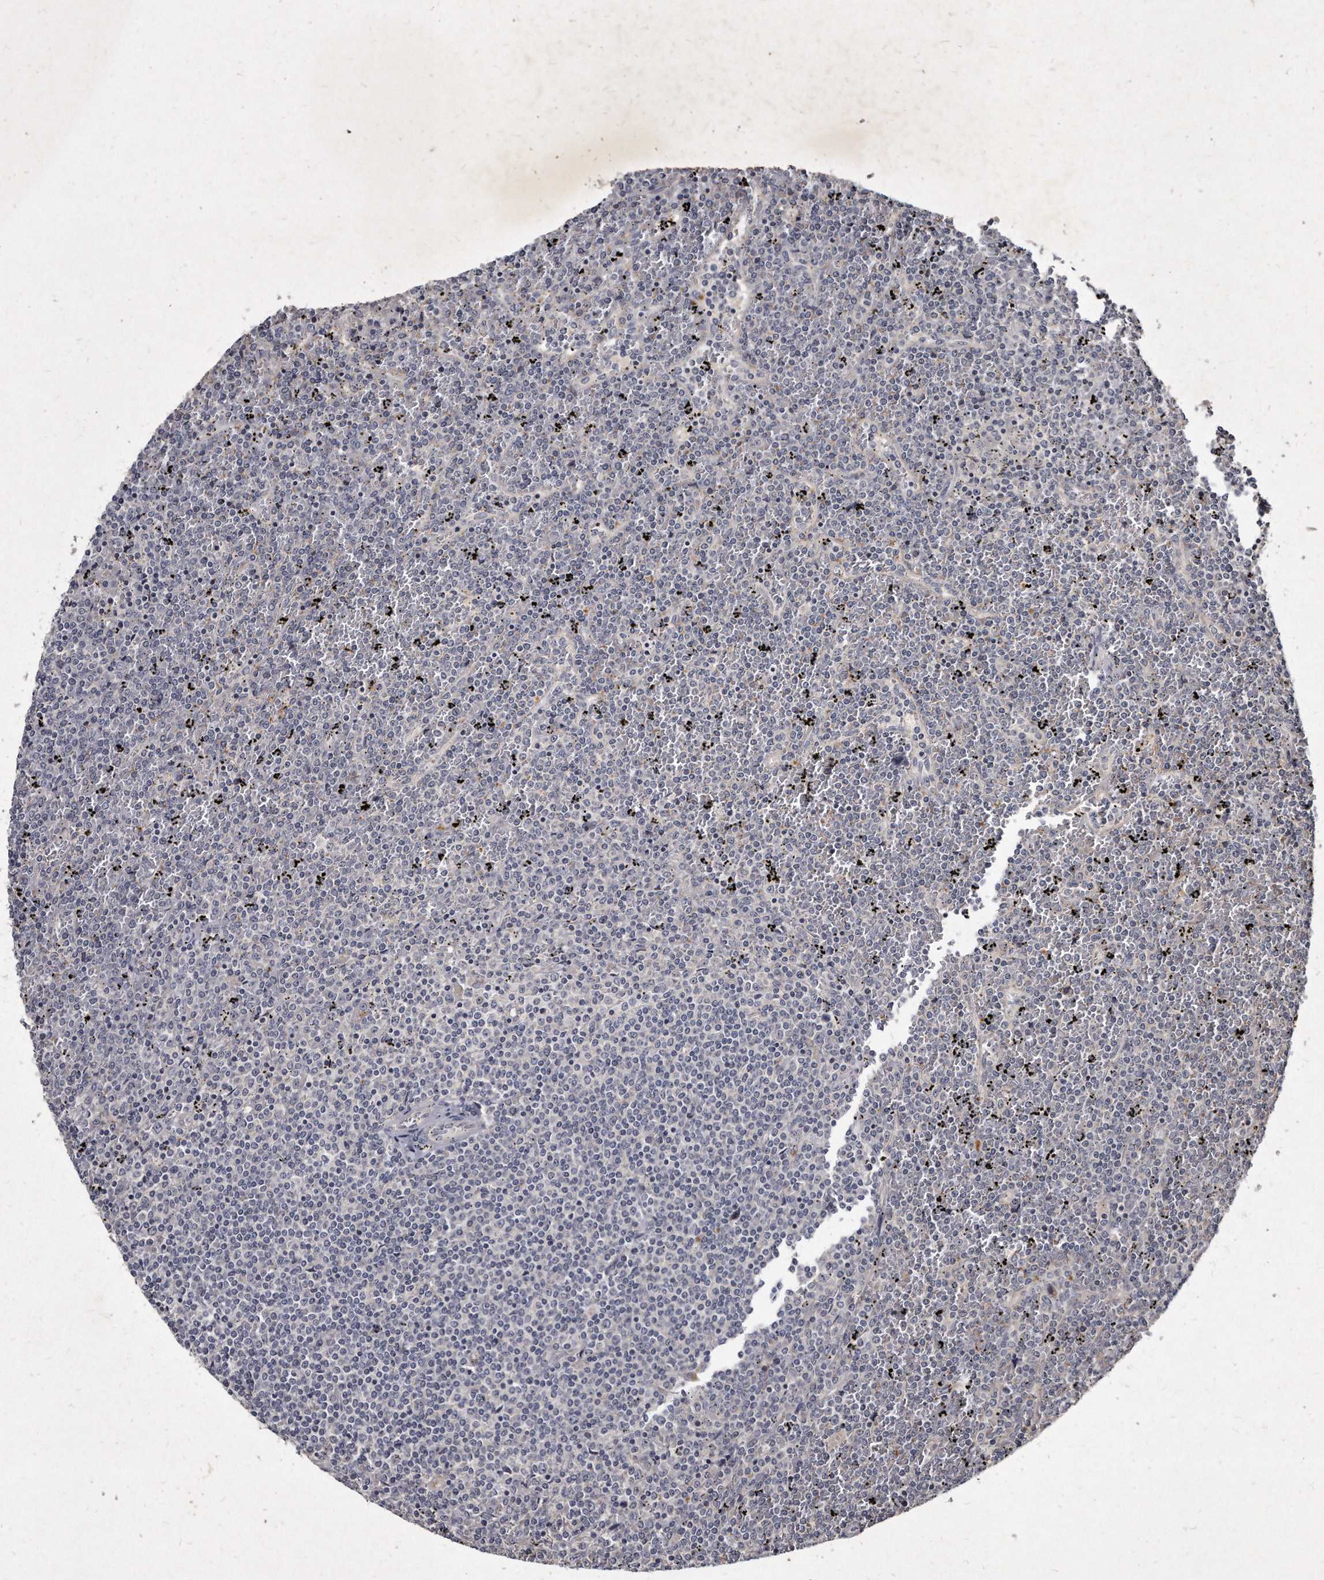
{"staining": {"intensity": "negative", "quantity": "none", "location": "none"}, "tissue": "lymphoma", "cell_type": "Tumor cells", "image_type": "cancer", "snomed": [{"axis": "morphology", "description": "Malignant lymphoma, non-Hodgkin's type, Low grade"}, {"axis": "topography", "description": "Spleen"}], "caption": "IHC image of neoplastic tissue: human malignant lymphoma, non-Hodgkin's type (low-grade) stained with DAB demonstrates no significant protein positivity in tumor cells.", "gene": "KLHDC3", "patient": {"sex": "female", "age": 19}}